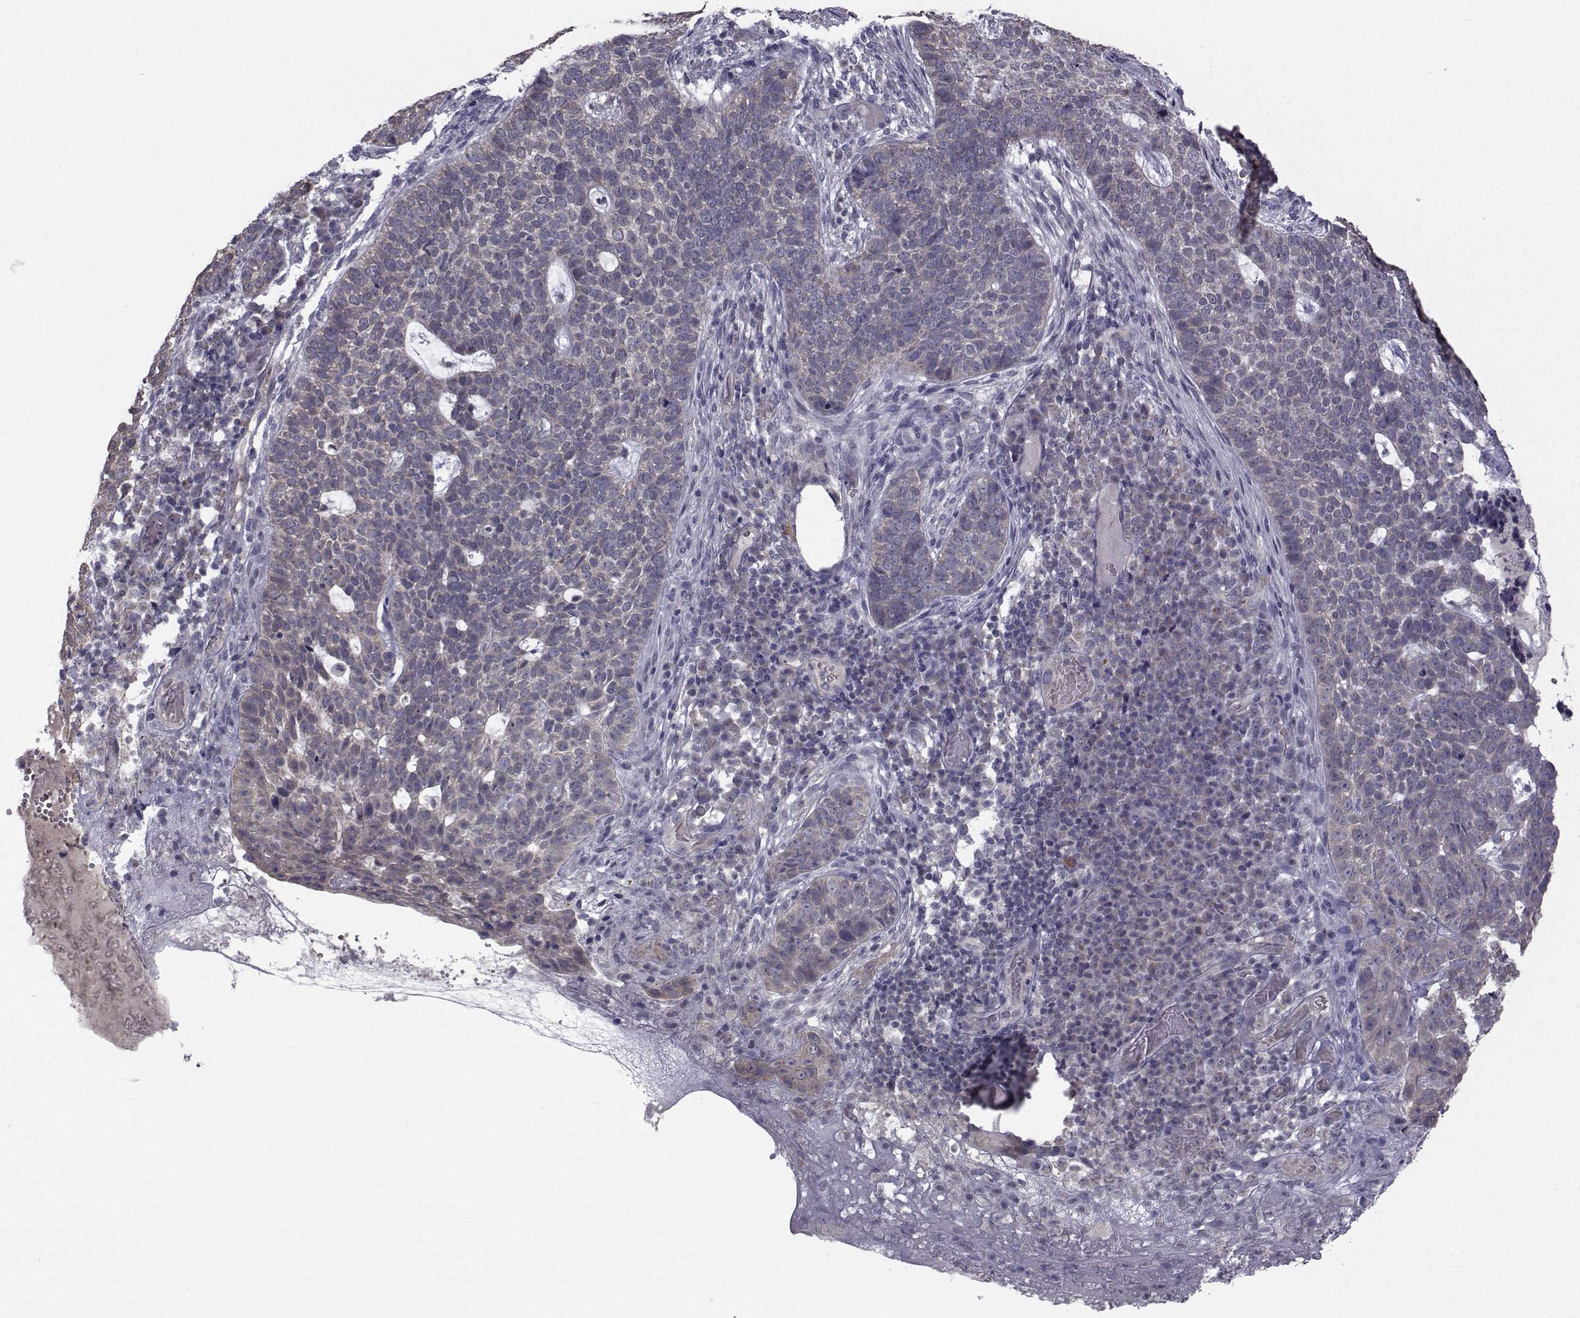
{"staining": {"intensity": "negative", "quantity": "none", "location": "none"}, "tissue": "skin cancer", "cell_type": "Tumor cells", "image_type": "cancer", "snomed": [{"axis": "morphology", "description": "Basal cell carcinoma"}, {"axis": "topography", "description": "Skin"}], "caption": "This is a photomicrograph of immunohistochemistry staining of skin basal cell carcinoma, which shows no positivity in tumor cells.", "gene": "ANGPT1", "patient": {"sex": "female", "age": 69}}